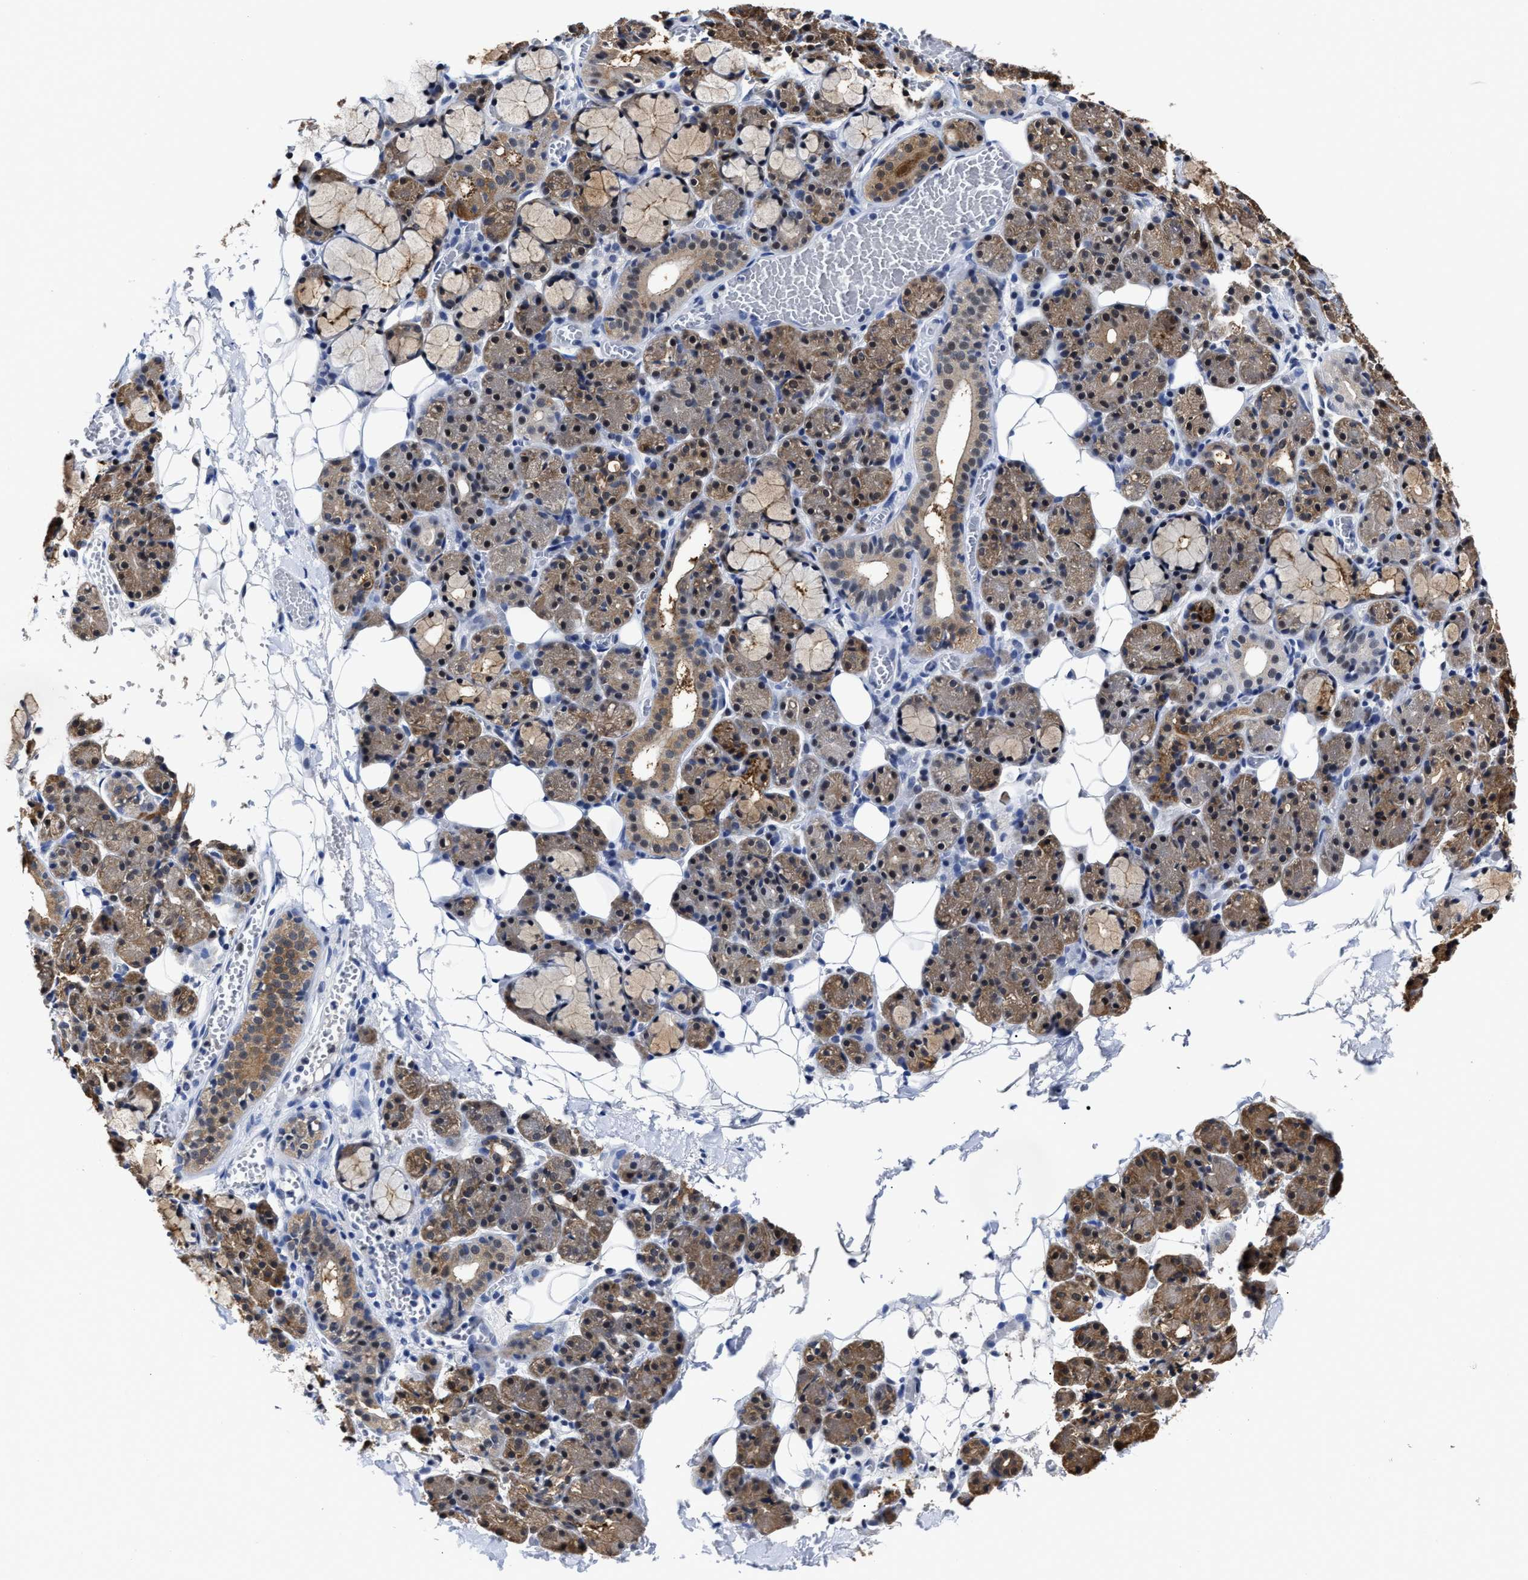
{"staining": {"intensity": "moderate", "quantity": ">75%", "location": "cytoplasmic/membranous,nuclear"}, "tissue": "salivary gland", "cell_type": "Glandular cells", "image_type": "normal", "snomed": [{"axis": "morphology", "description": "Normal tissue, NOS"}, {"axis": "topography", "description": "Salivary gland"}], "caption": "Immunohistochemistry (DAB) staining of unremarkable salivary gland displays moderate cytoplasmic/membranous,nuclear protein positivity in about >75% of glandular cells. (IHC, brightfield microscopy, high magnification).", "gene": "PRPF4B", "patient": {"sex": "male", "age": 63}}